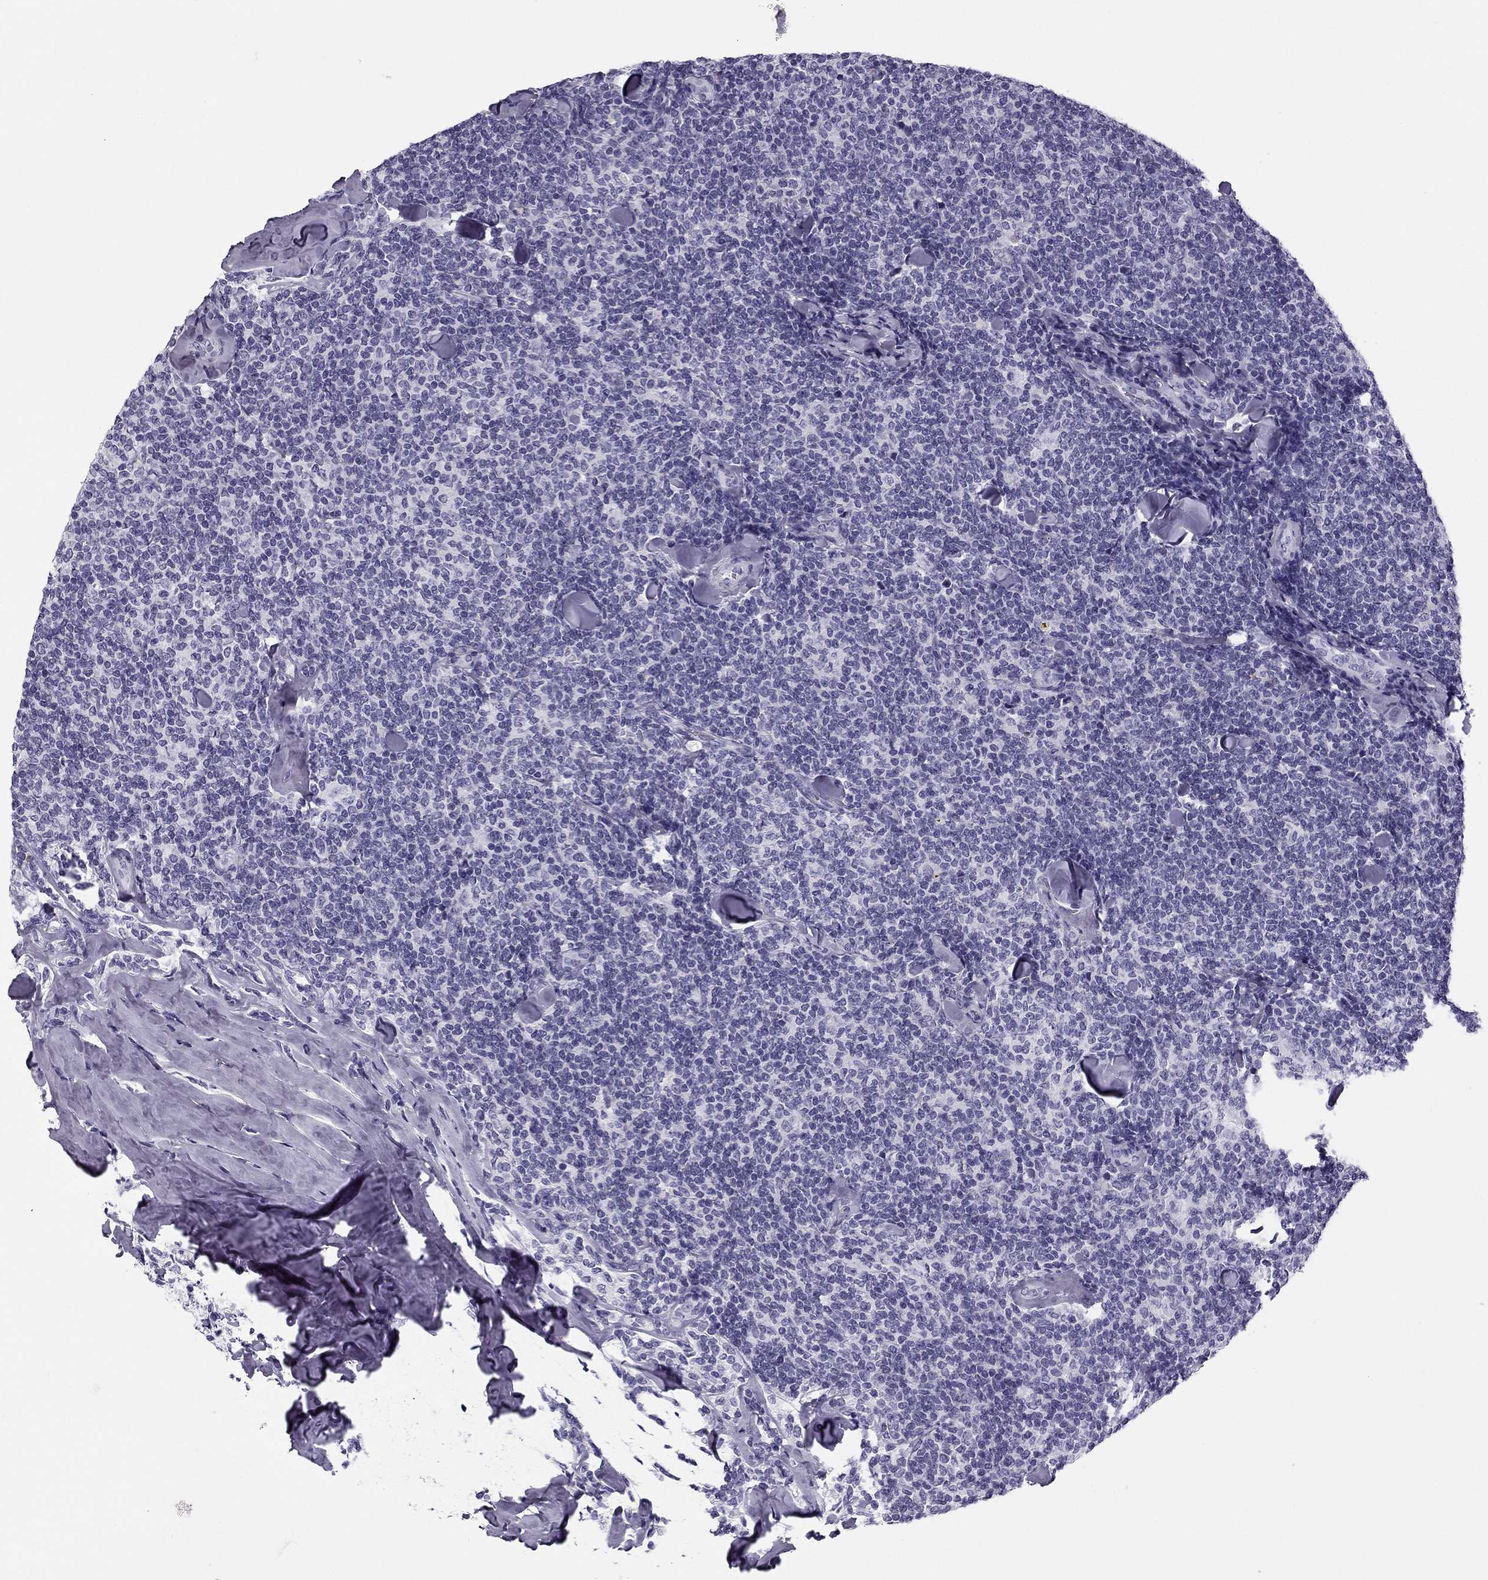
{"staining": {"intensity": "negative", "quantity": "none", "location": "none"}, "tissue": "lymphoma", "cell_type": "Tumor cells", "image_type": "cancer", "snomed": [{"axis": "morphology", "description": "Malignant lymphoma, non-Hodgkin's type, Low grade"}, {"axis": "topography", "description": "Lymph node"}], "caption": "Immunohistochemistry histopathology image of neoplastic tissue: lymphoma stained with DAB (3,3'-diaminobenzidine) reveals no significant protein positivity in tumor cells.", "gene": "MC5R", "patient": {"sex": "female", "age": 56}}